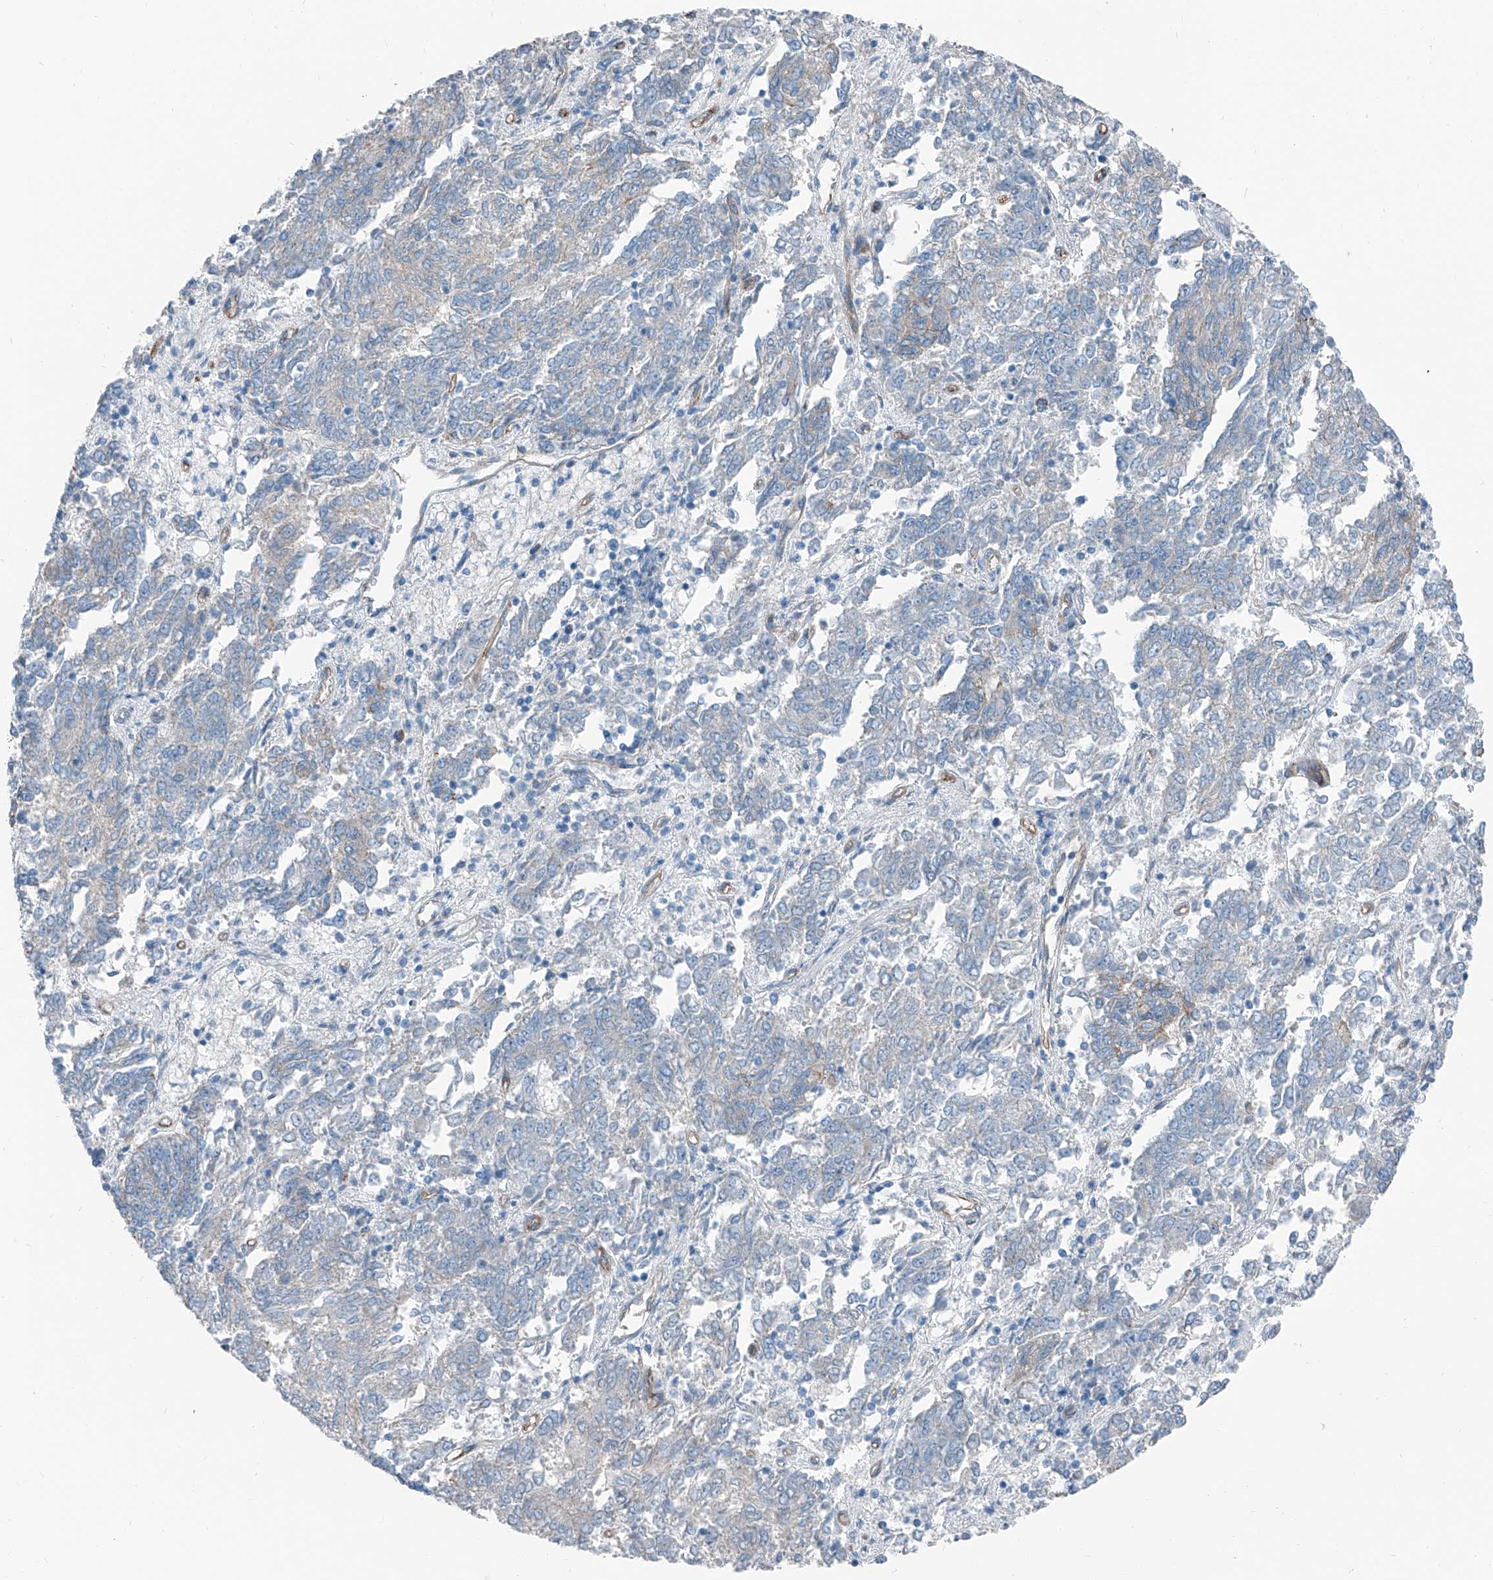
{"staining": {"intensity": "negative", "quantity": "none", "location": "none"}, "tissue": "endometrial cancer", "cell_type": "Tumor cells", "image_type": "cancer", "snomed": [{"axis": "morphology", "description": "Adenocarcinoma, NOS"}, {"axis": "topography", "description": "Endometrium"}], "caption": "Image shows no significant protein positivity in tumor cells of endometrial cancer.", "gene": "THEMIS2", "patient": {"sex": "female", "age": 80}}